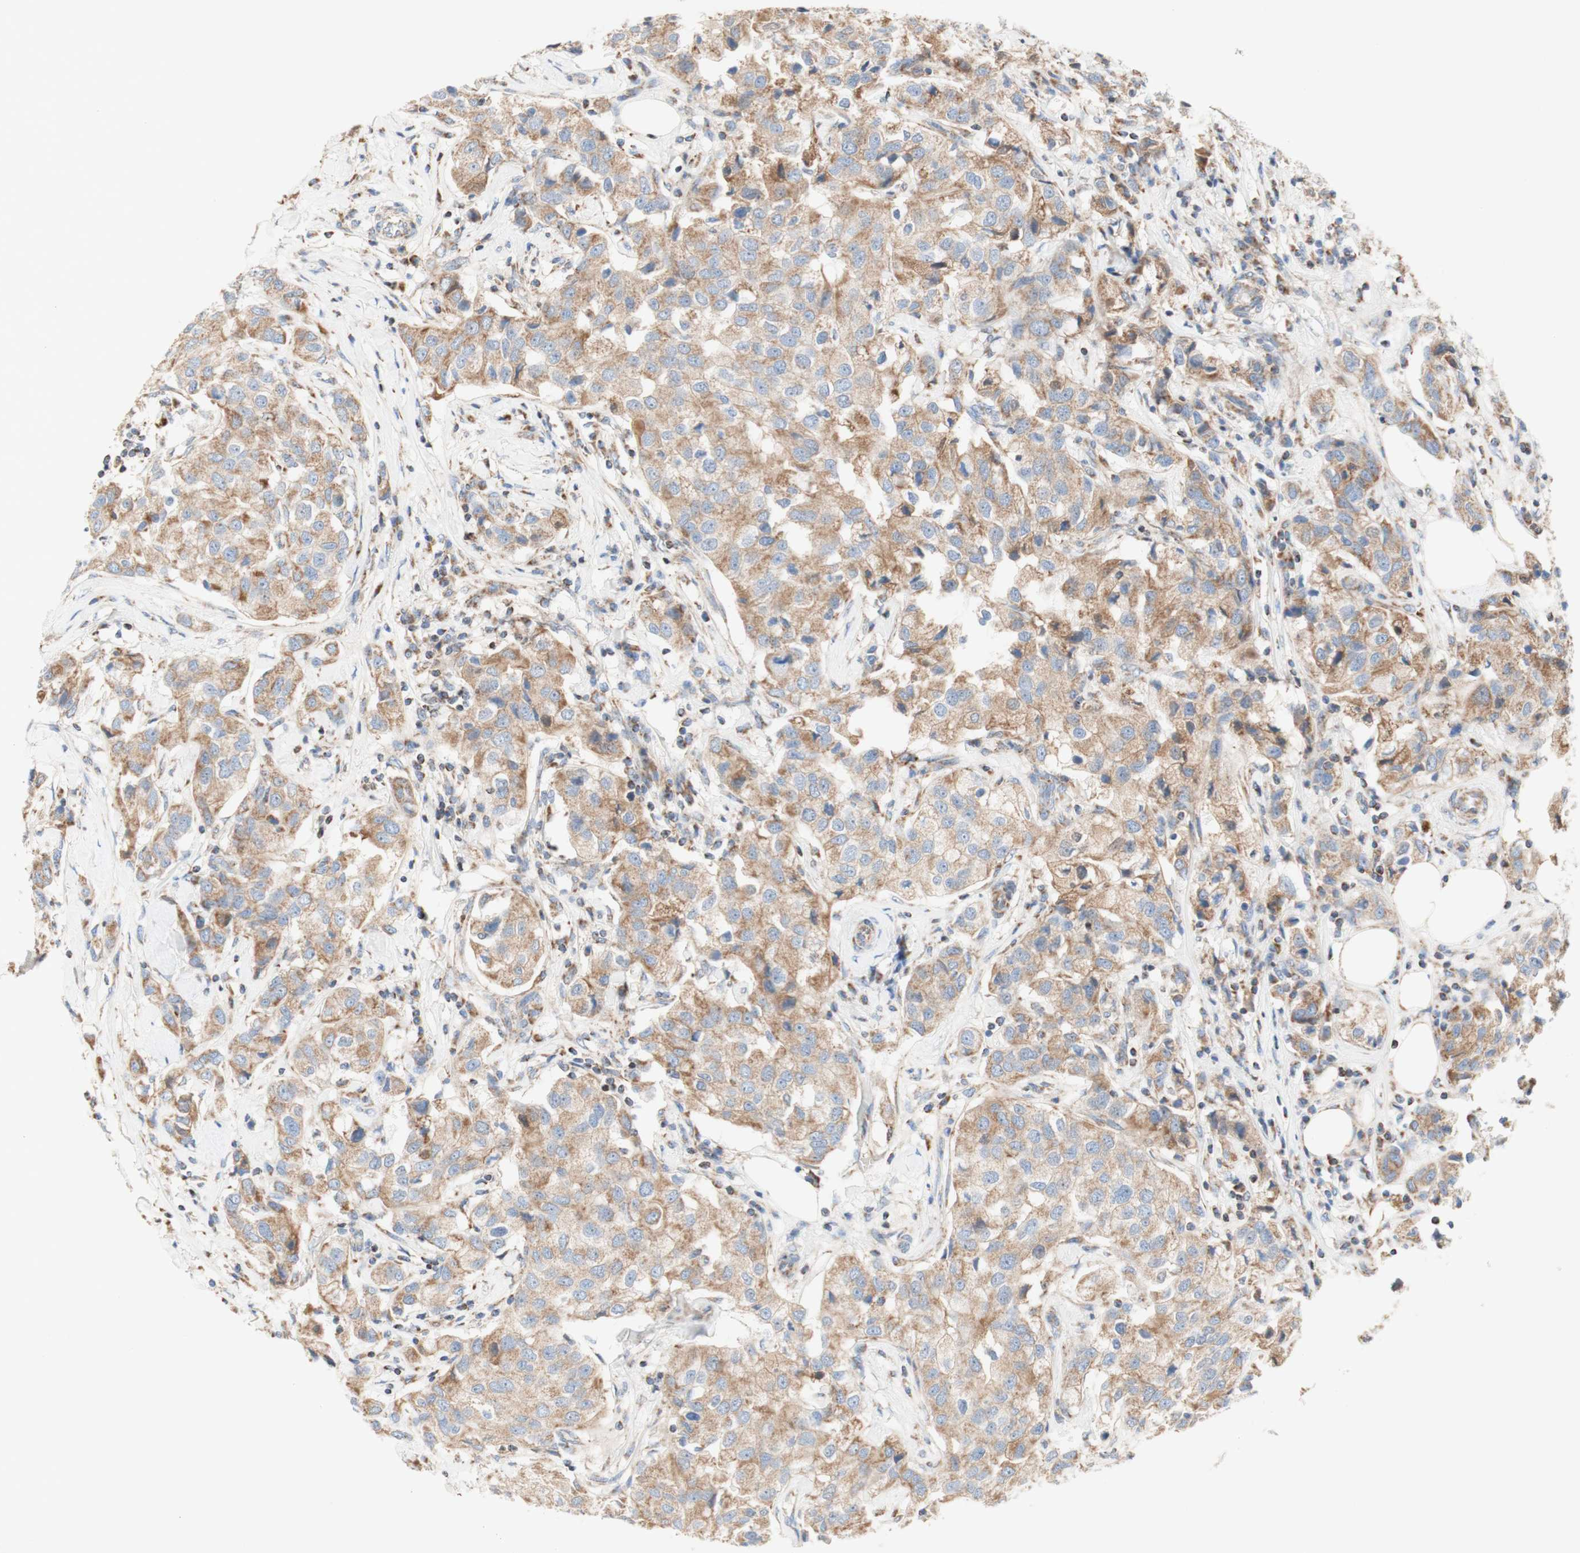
{"staining": {"intensity": "moderate", "quantity": ">75%", "location": "cytoplasmic/membranous"}, "tissue": "breast cancer", "cell_type": "Tumor cells", "image_type": "cancer", "snomed": [{"axis": "morphology", "description": "Duct carcinoma"}, {"axis": "topography", "description": "Breast"}], "caption": "Breast invasive ductal carcinoma stained with a protein marker displays moderate staining in tumor cells.", "gene": "SDHB", "patient": {"sex": "female", "age": 80}}